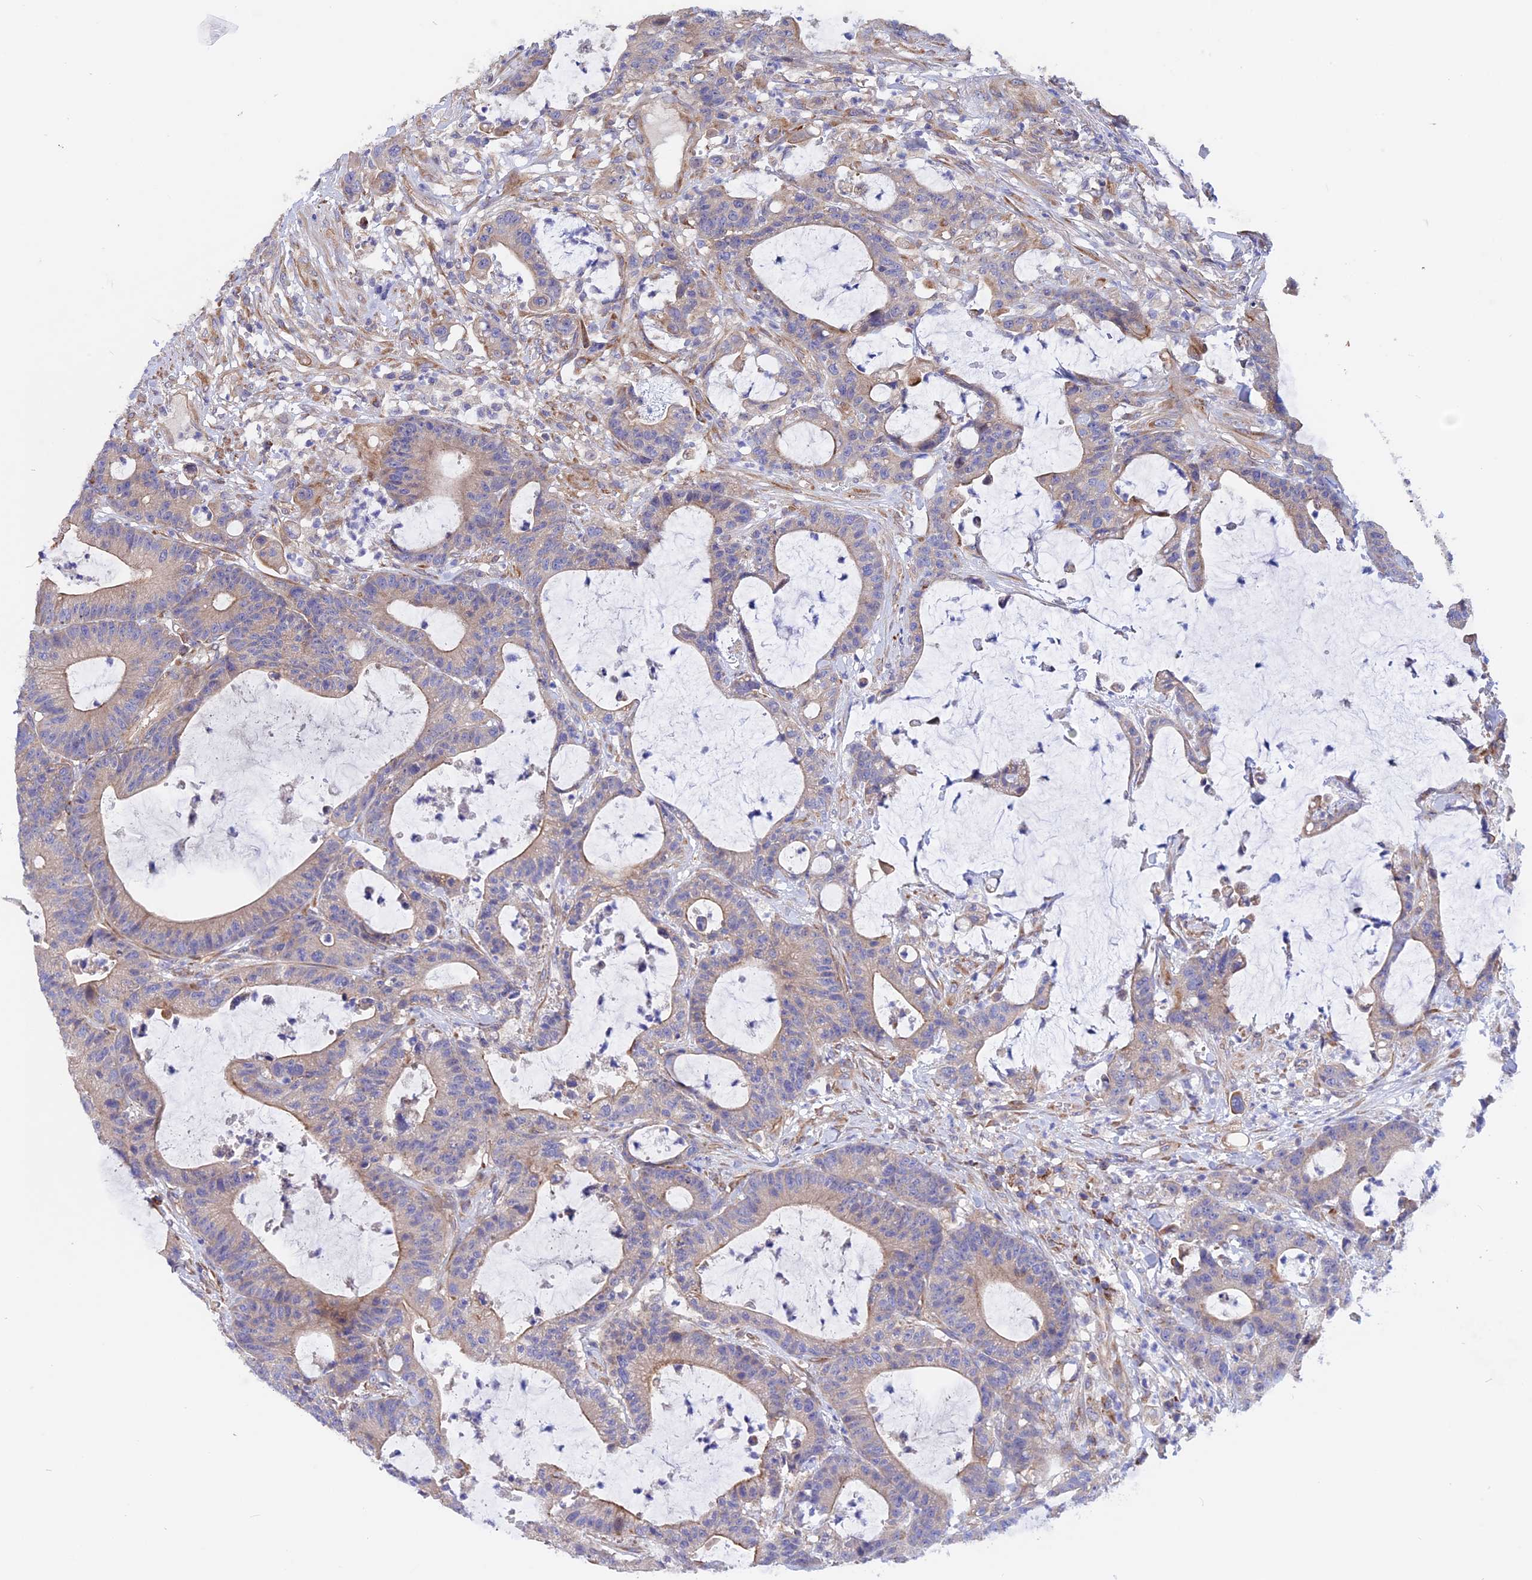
{"staining": {"intensity": "weak", "quantity": "25%-75%", "location": "cytoplasmic/membranous"}, "tissue": "colorectal cancer", "cell_type": "Tumor cells", "image_type": "cancer", "snomed": [{"axis": "morphology", "description": "Adenocarcinoma, NOS"}, {"axis": "topography", "description": "Colon"}], "caption": "This is an image of IHC staining of colorectal cancer (adenocarcinoma), which shows weak expression in the cytoplasmic/membranous of tumor cells.", "gene": "HYCC1", "patient": {"sex": "female", "age": 84}}